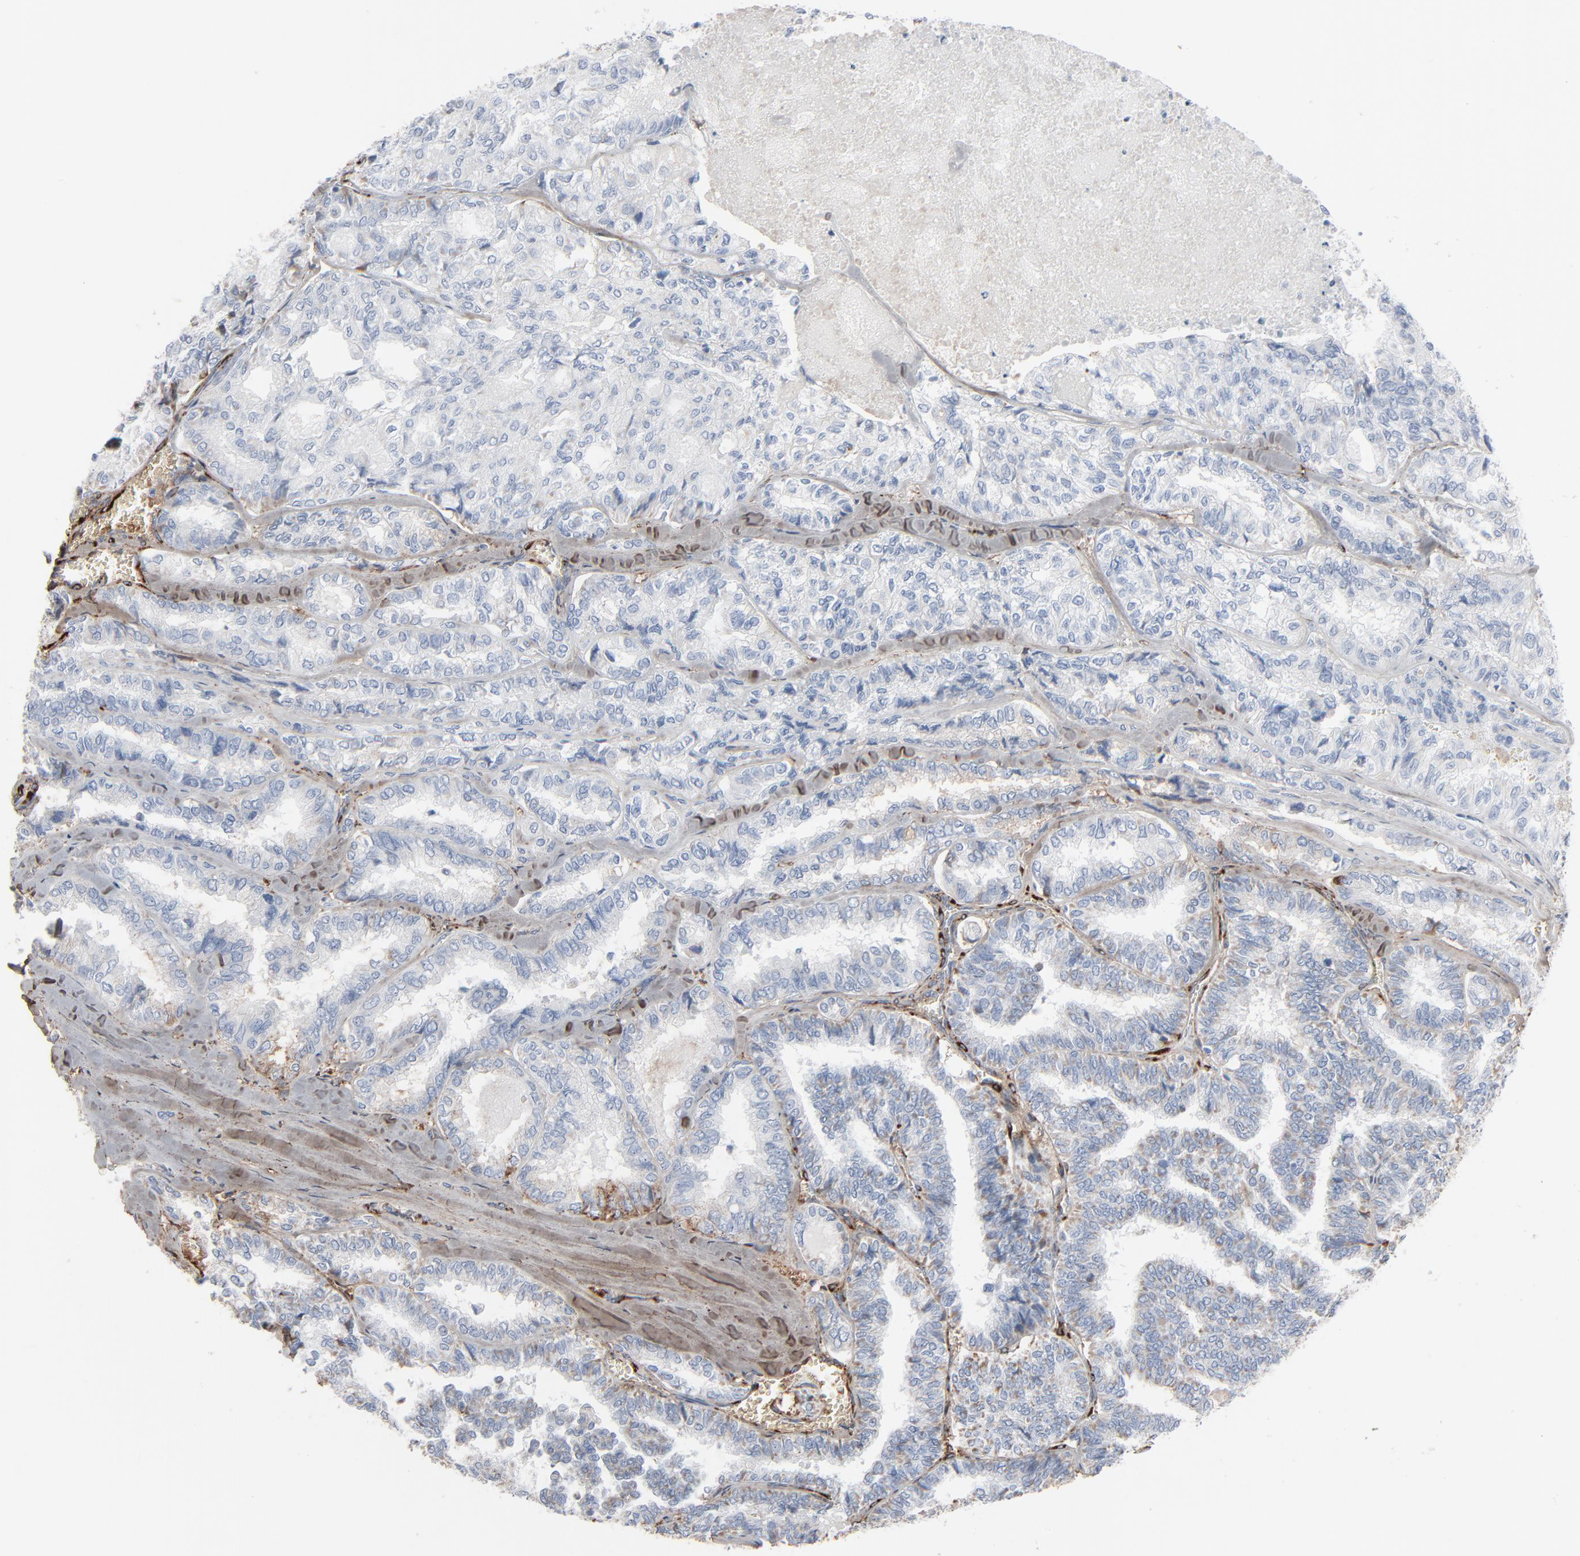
{"staining": {"intensity": "negative", "quantity": "none", "location": "none"}, "tissue": "thyroid cancer", "cell_type": "Tumor cells", "image_type": "cancer", "snomed": [{"axis": "morphology", "description": "Papillary adenocarcinoma, NOS"}, {"axis": "topography", "description": "Thyroid gland"}], "caption": "This is an immunohistochemistry (IHC) micrograph of thyroid cancer. There is no positivity in tumor cells.", "gene": "BGN", "patient": {"sex": "female", "age": 35}}